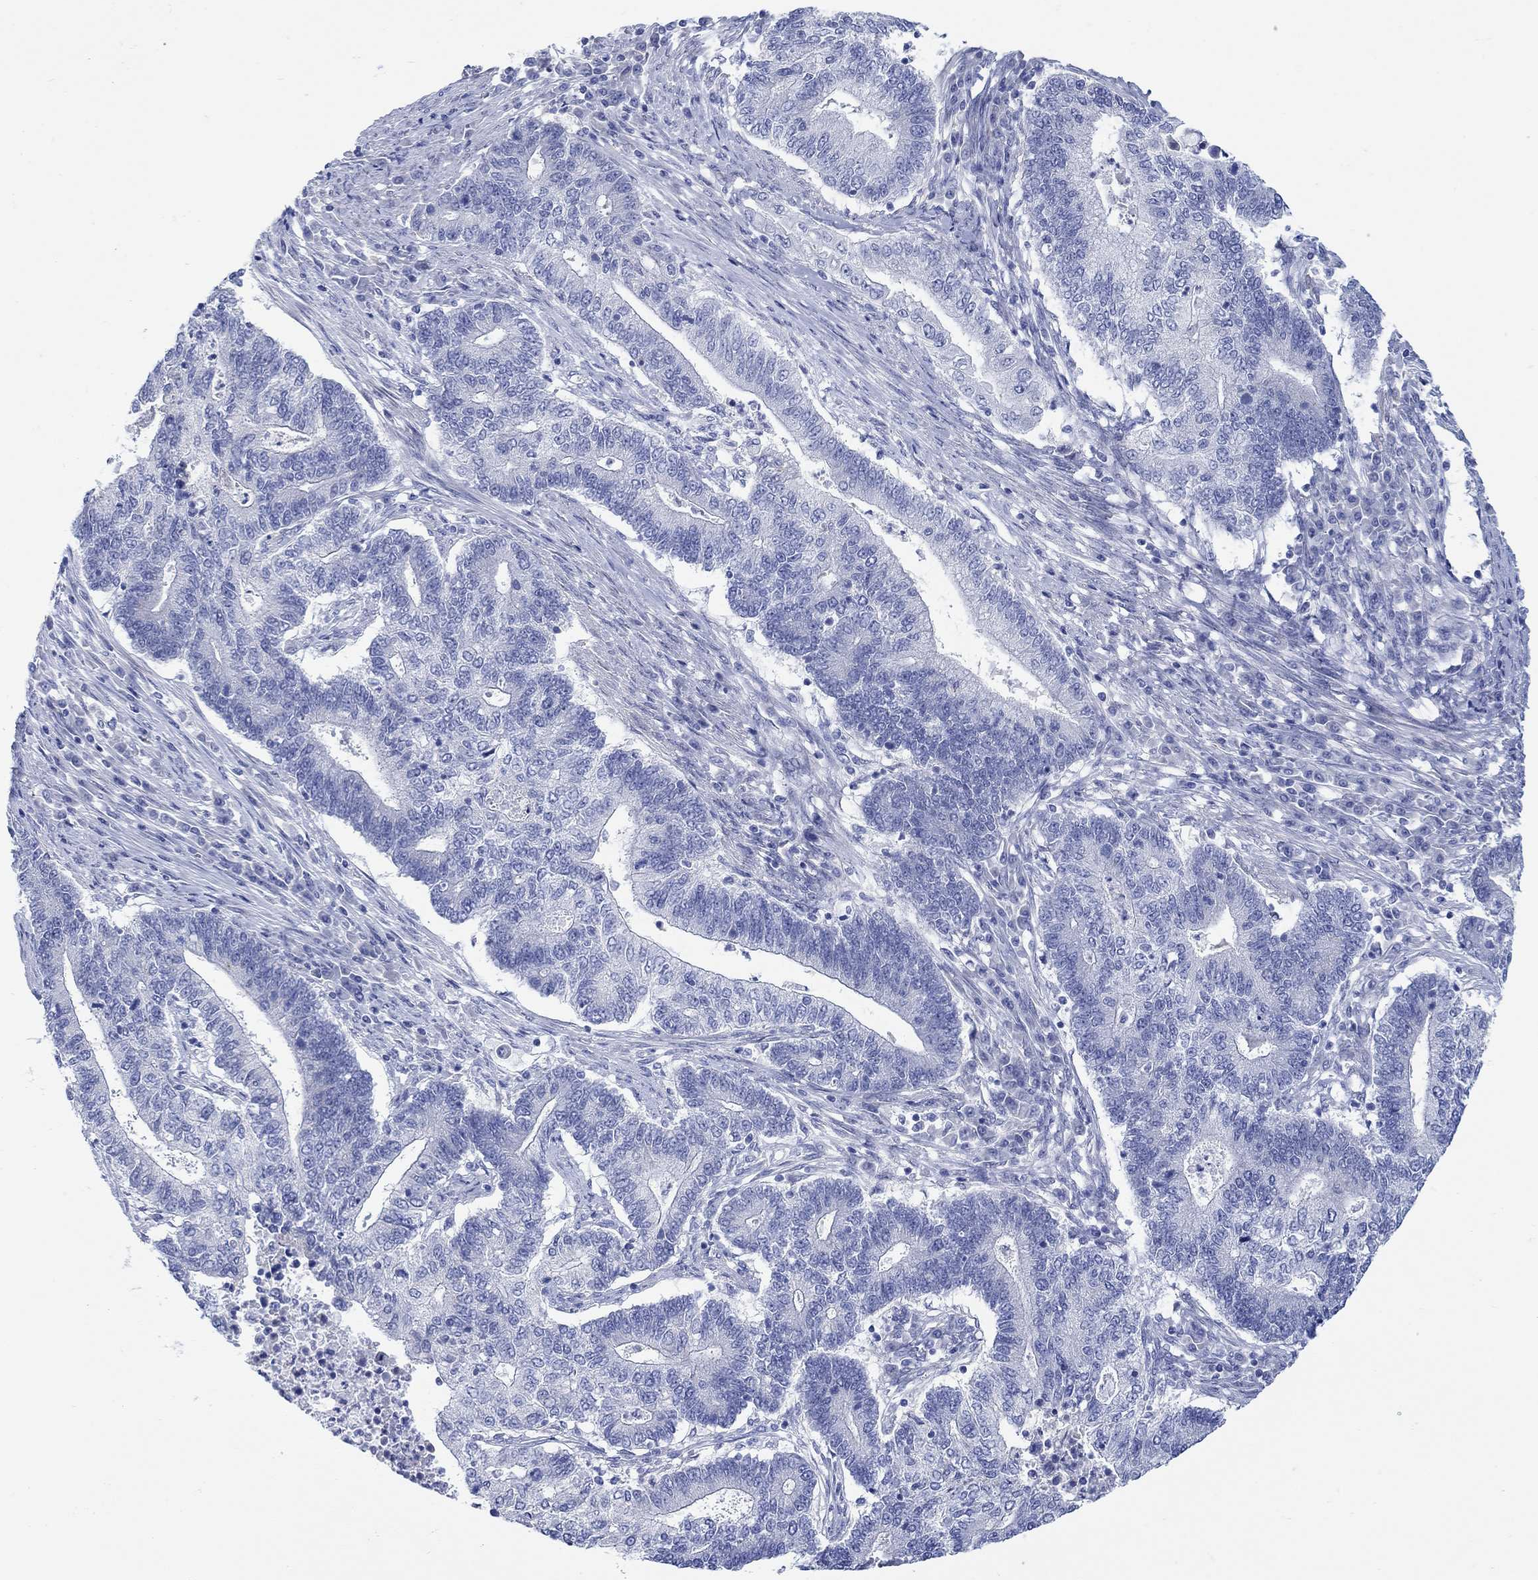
{"staining": {"intensity": "negative", "quantity": "none", "location": "none"}, "tissue": "endometrial cancer", "cell_type": "Tumor cells", "image_type": "cancer", "snomed": [{"axis": "morphology", "description": "Adenocarcinoma, NOS"}, {"axis": "topography", "description": "Uterus"}, {"axis": "topography", "description": "Endometrium"}], "caption": "Immunohistochemistry (IHC) of endometrial cancer (adenocarcinoma) shows no expression in tumor cells.", "gene": "KRT222", "patient": {"sex": "female", "age": 54}}